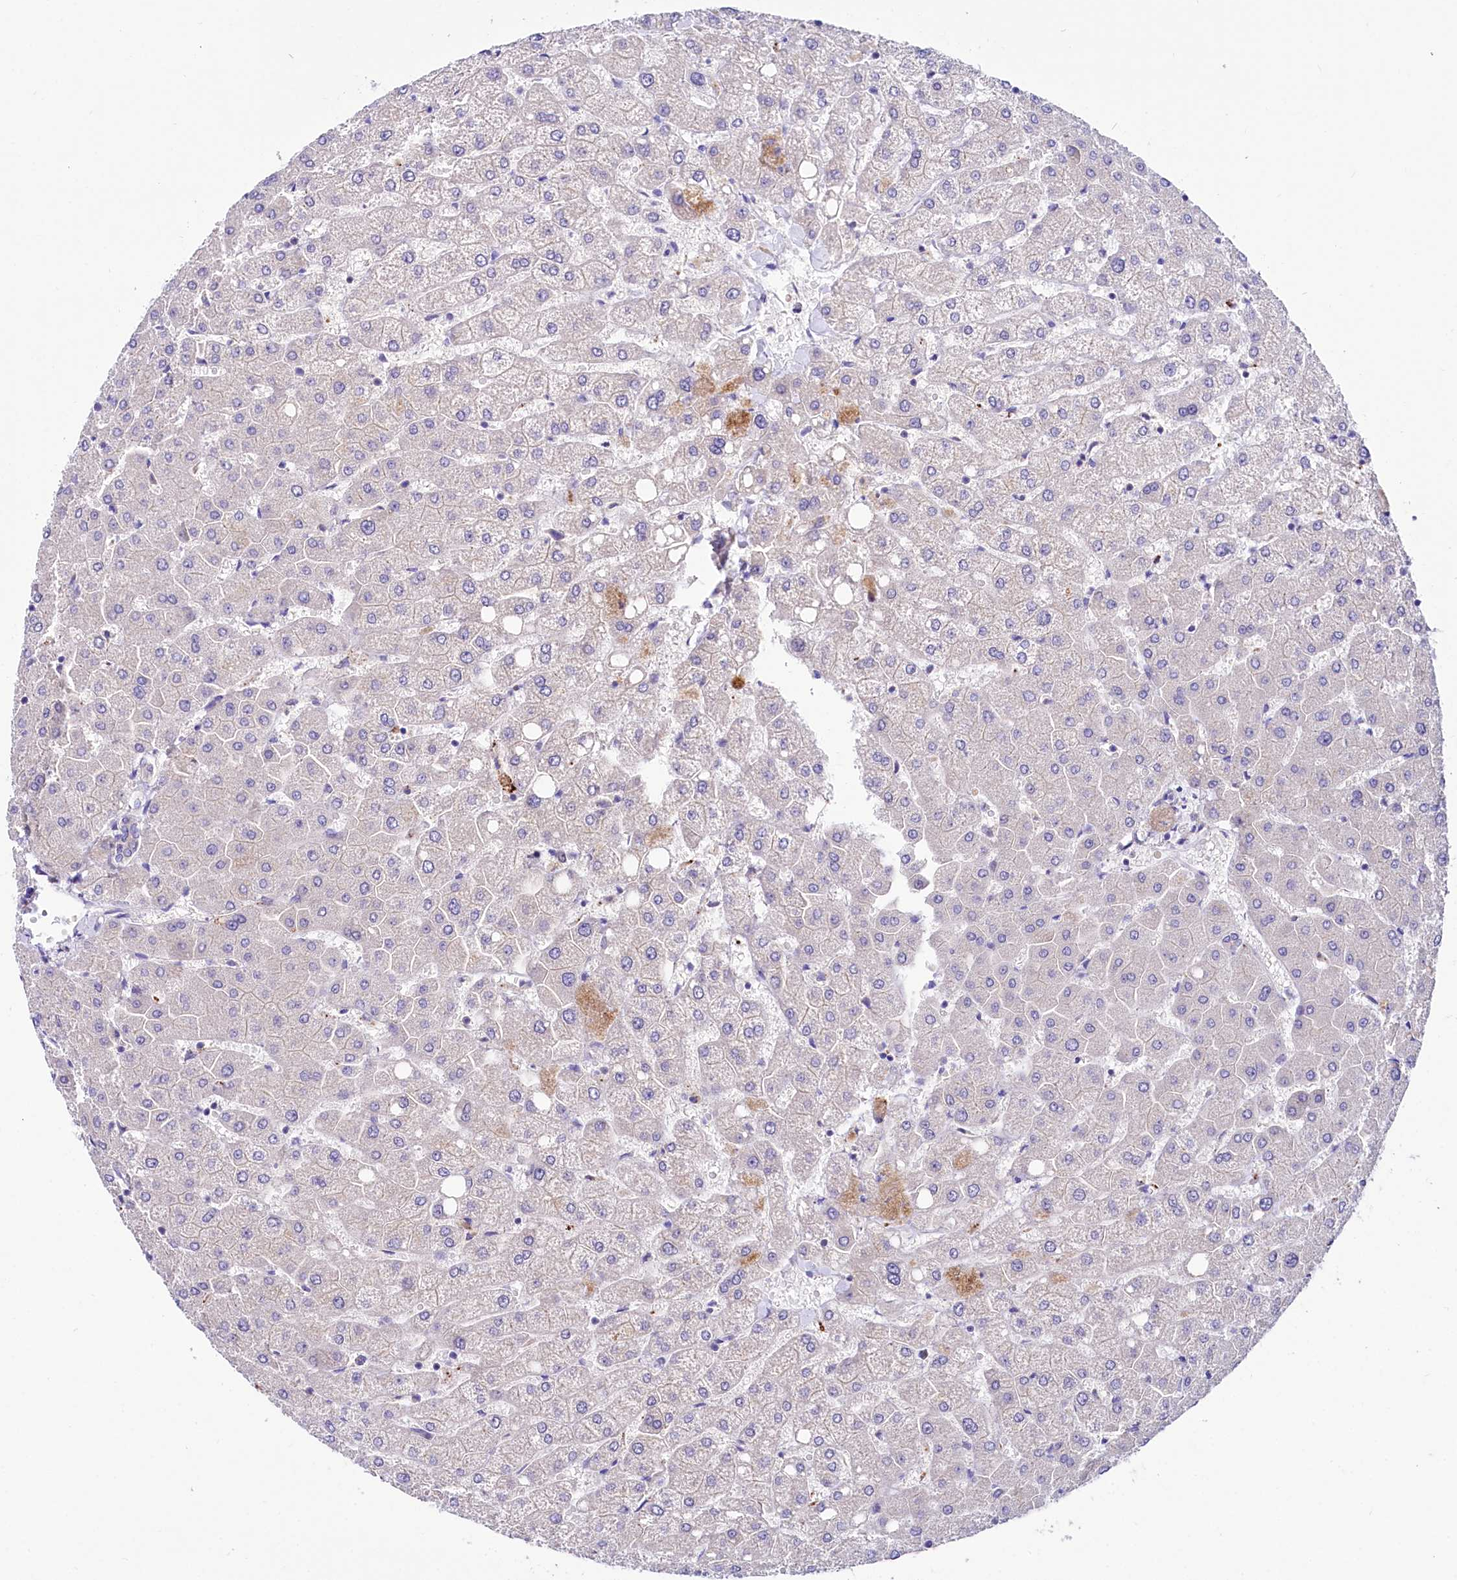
{"staining": {"intensity": "negative", "quantity": "none", "location": "none"}, "tissue": "liver", "cell_type": "Cholangiocytes", "image_type": "normal", "snomed": [{"axis": "morphology", "description": "Normal tissue, NOS"}, {"axis": "topography", "description": "Liver"}], "caption": "Benign liver was stained to show a protein in brown. There is no significant staining in cholangiocytes.", "gene": "ABHD5", "patient": {"sex": "female", "age": 54}}